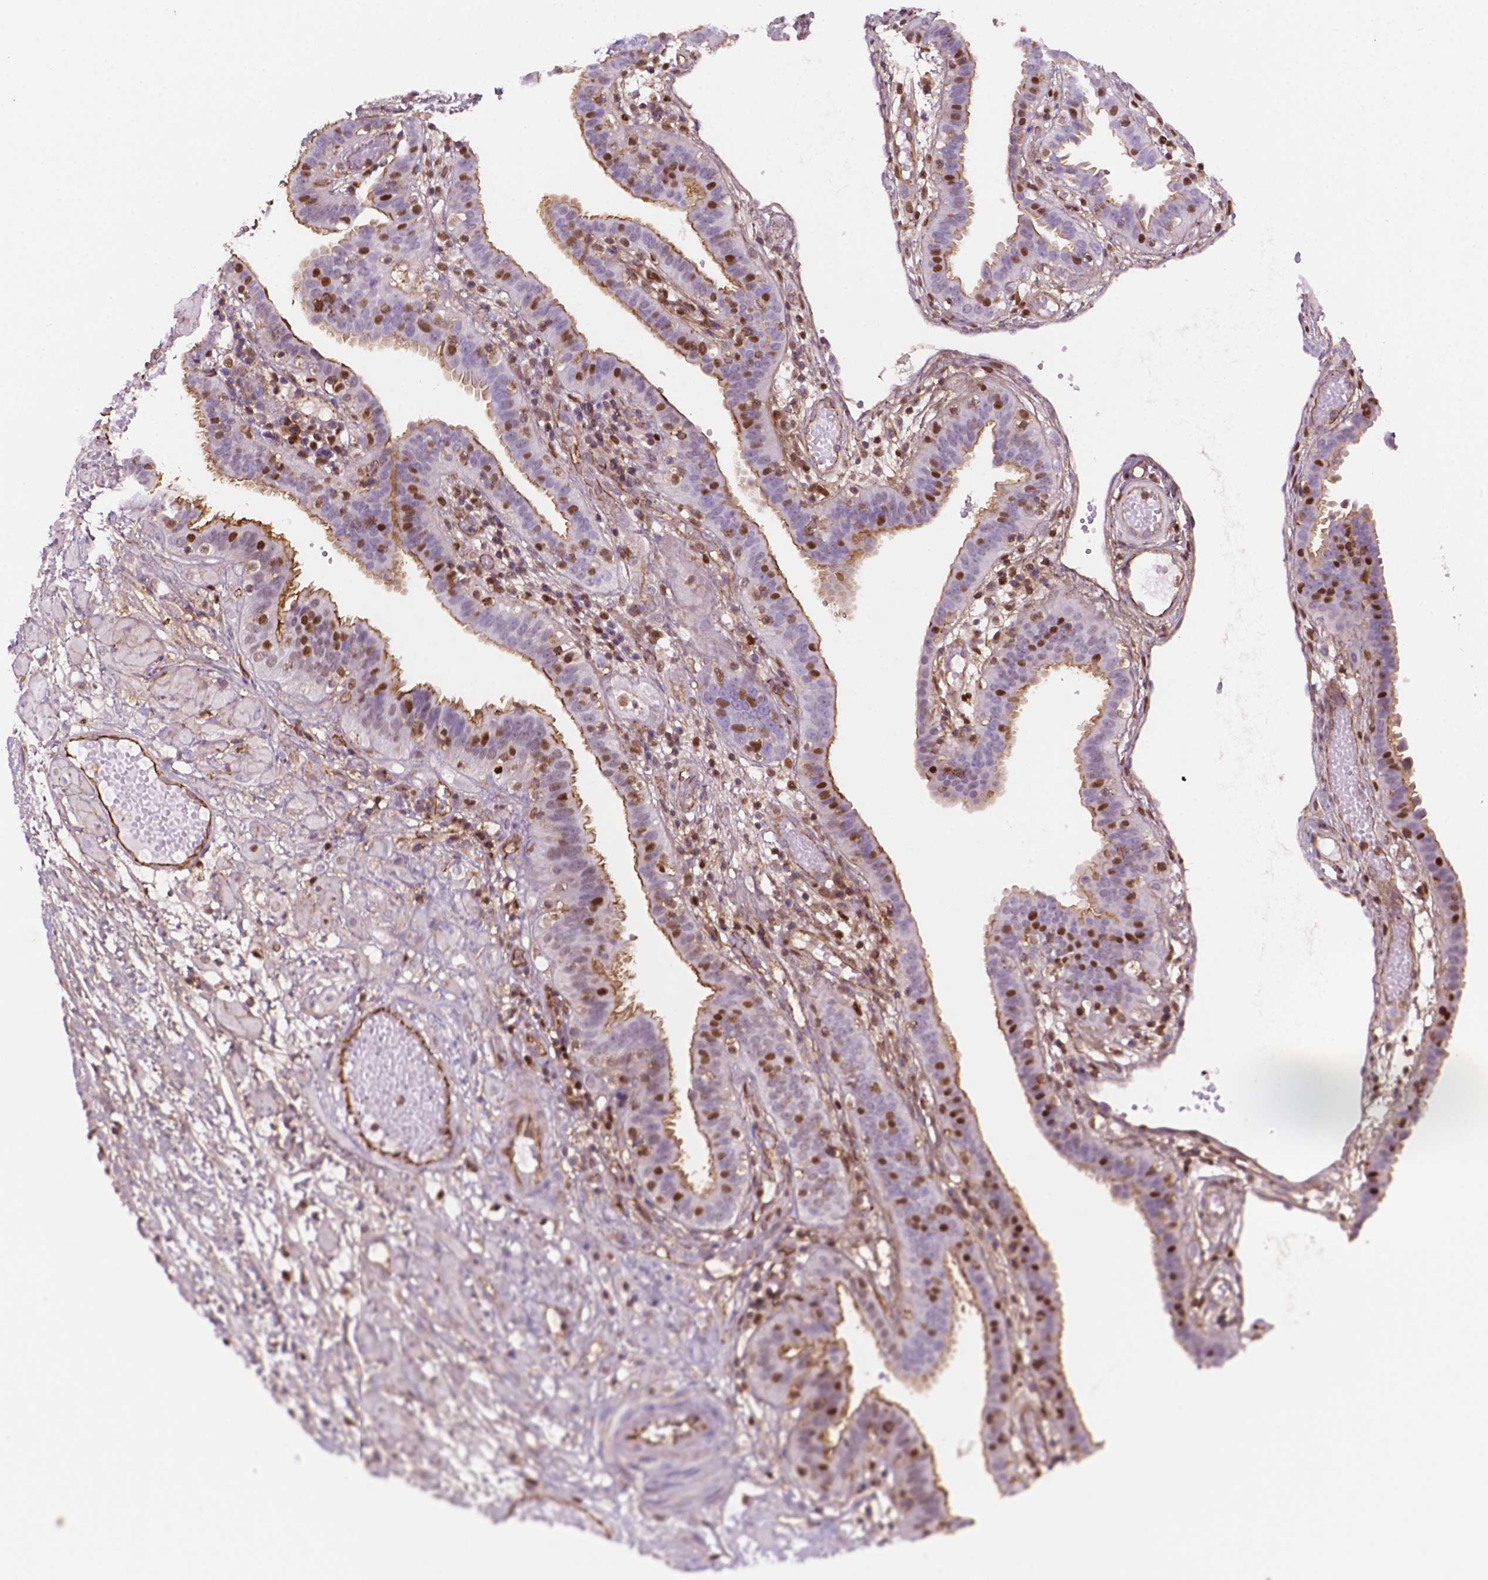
{"staining": {"intensity": "moderate", "quantity": "25%-75%", "location": "cytoplasmic/membranous"}, "tissue": "fallopian tube", "cell_type": "Glandular cells", "image_type": "normal", "snomed": [{"axis": "morphology", "description": "Normal tissue, NOS"}, {"axis": "topography", "description": "Fallopian tube"}], "caption": "Normal fallopian tube was stained to show a protein in brown. There is medium levels of moderate cytoplasmic/membranous expression in approximately 25%-75% of glandular cells.", "gene": "DCN", "patient": {"sex": "female", "age": 37}}